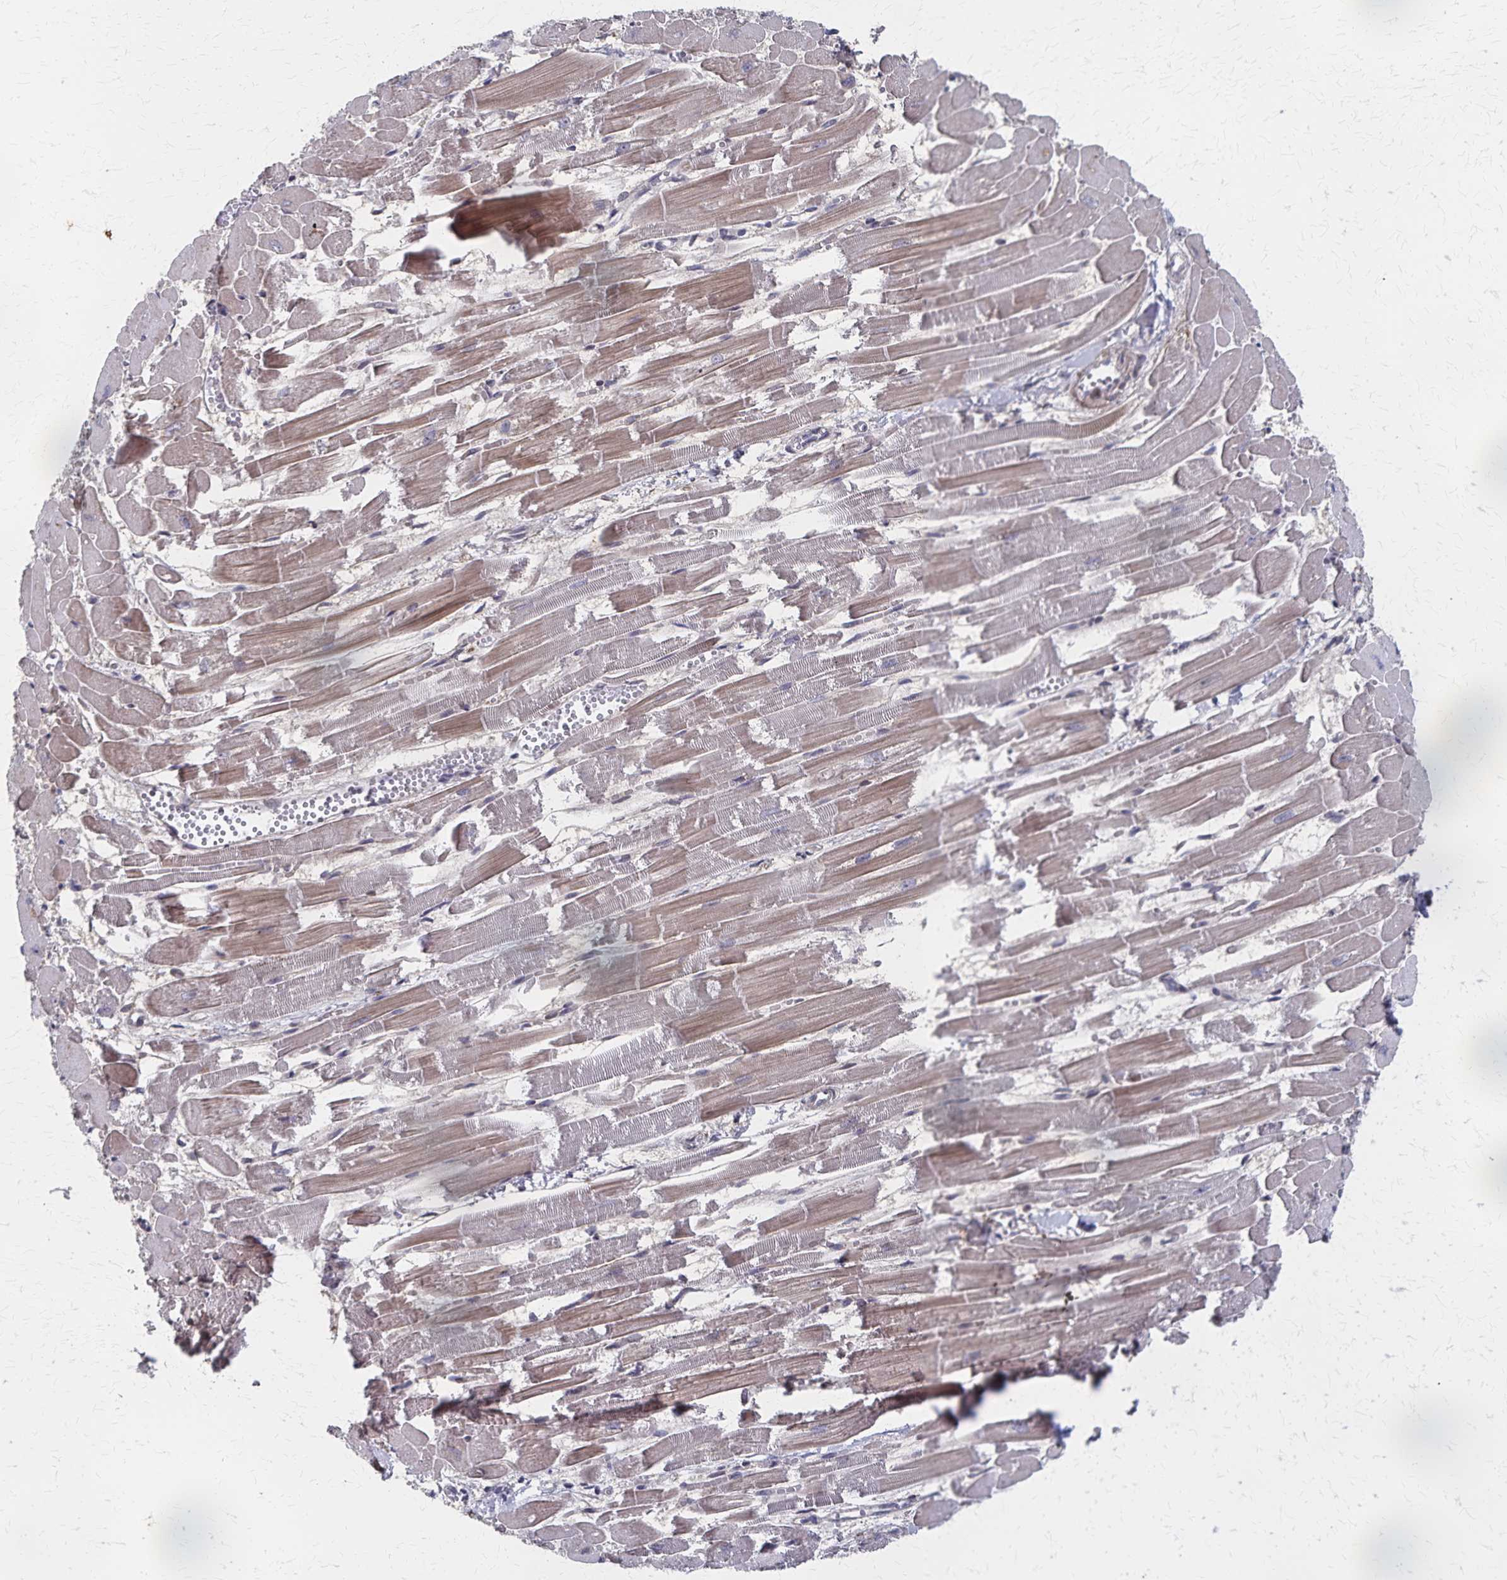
{"staining": {"intensity": "moderate", "quantity": ">75%", "location": "cytoplasmic/membranous,nuclear"}, "tissue": "heart muscle", "cell_type": "Cardiomyocytes", "image_type": "normal", "snomed": [{"axis": "morphology", "description": "Normal tissue, NOS"}, {"axis": "topography", "description": "Heart"}], "caption": "The image demonstrates staining of normal heart muscle, revealing moderate cytoplasmic/membranous,nuclear protein expression (brown color) within cardiomyocytes.", "gene": "GTF2B", "patient": {"sex": "female", "age": 52}}